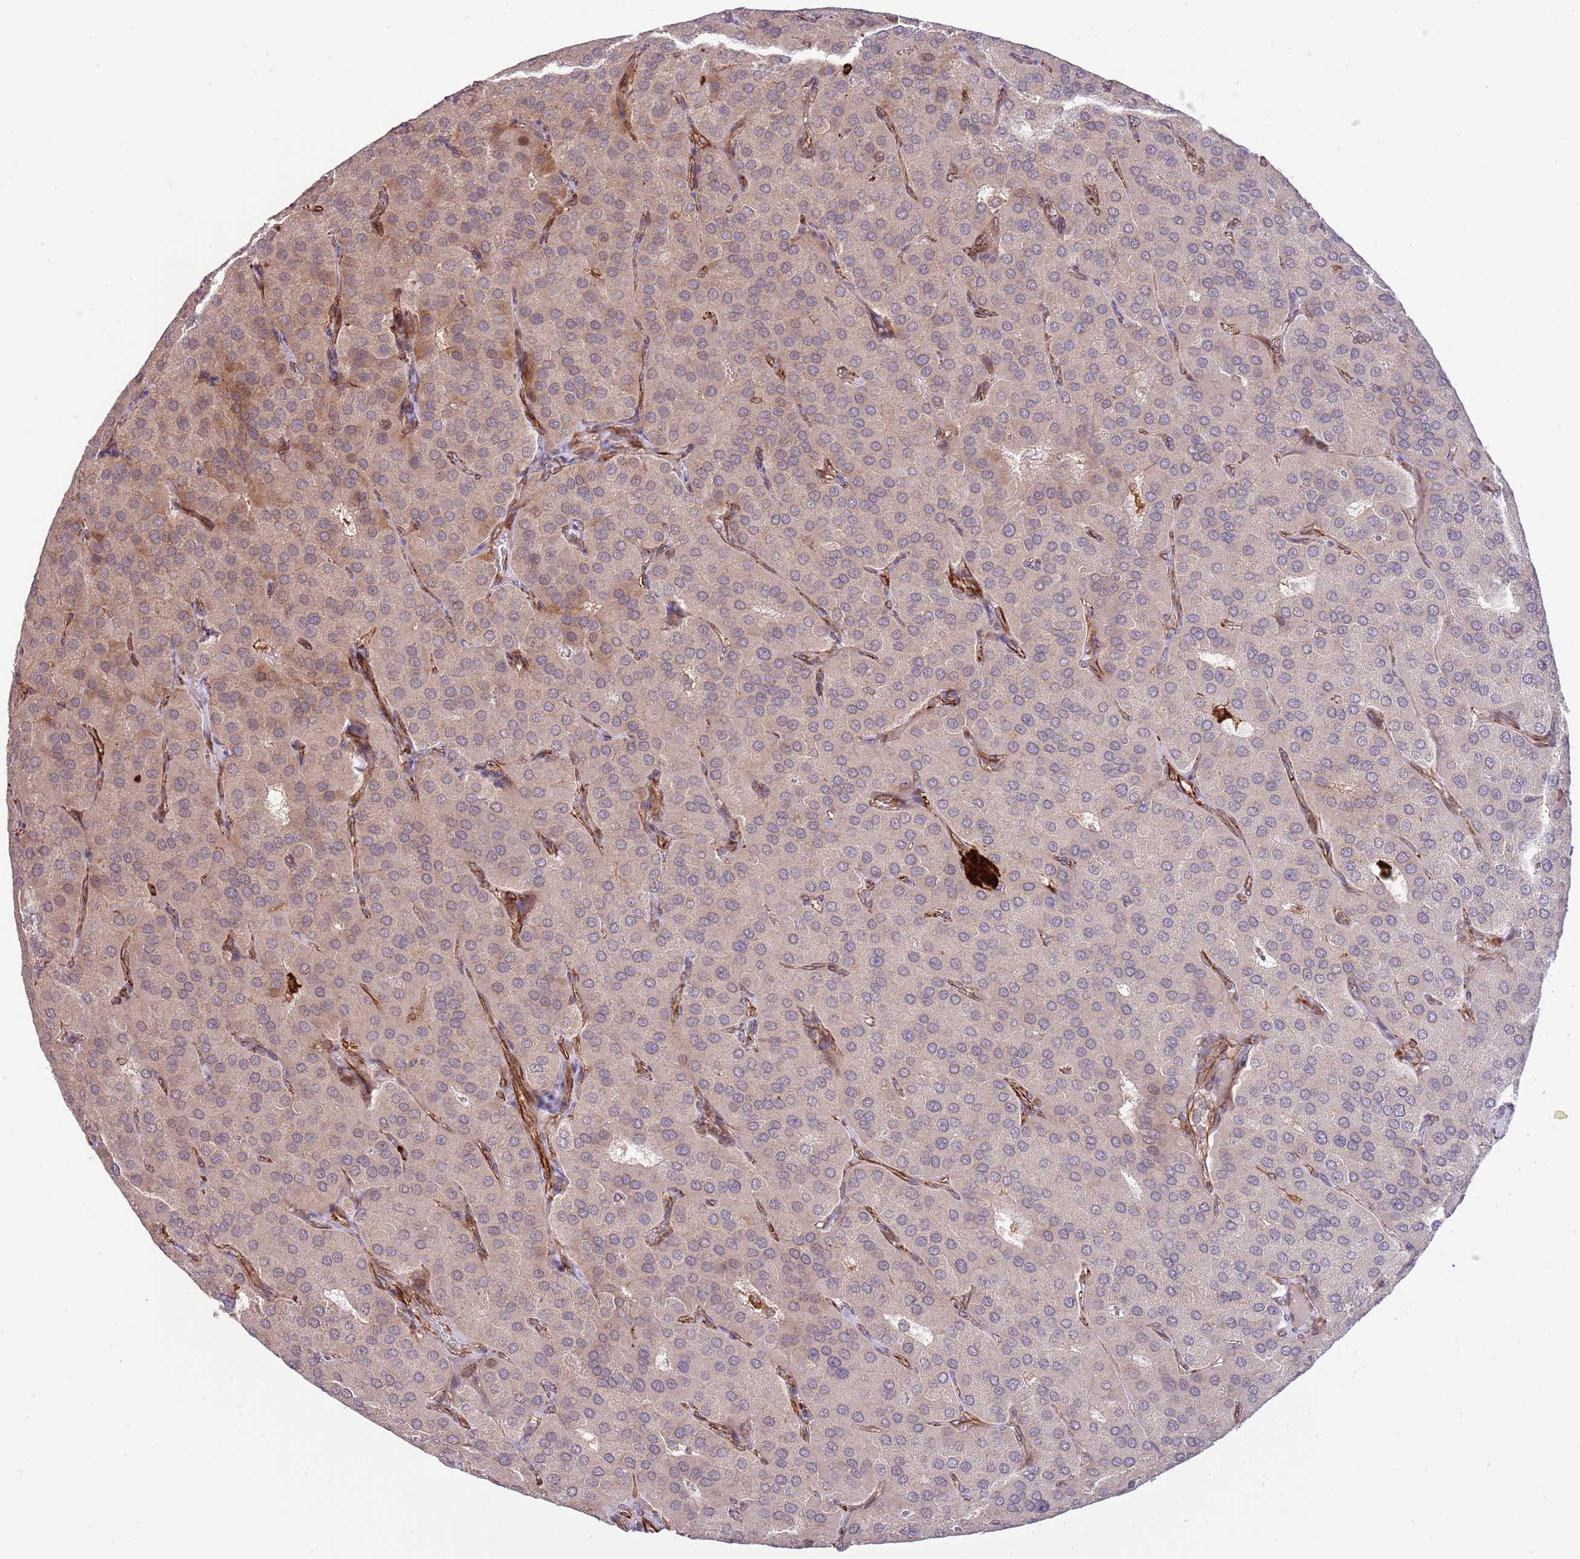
{"staining": {"intensity": "weak", "quantity": ">75%", "location": "cytoplasmic/membranous"}, "tissue": "parathyroid gland", "cell_type": "Glandular cells", "image_type": "normal", "snomed": [{"axis": "morphology", "description": "Normal tissue, NOS"}, {"axis": "morphology", "description": "Adenoma, NOS"}, {"axis": "topography", "description": "Parathyroid gland"}], "caption": "Immunohistochemical staining of unremarkable human parathyroid gland displays >75% levels of weak cytoplasmic/membranous protein positivity in approximately >75% of glandular cells.", "gene": "NEK3", "patient": {"sex": "female", "age": 86}}